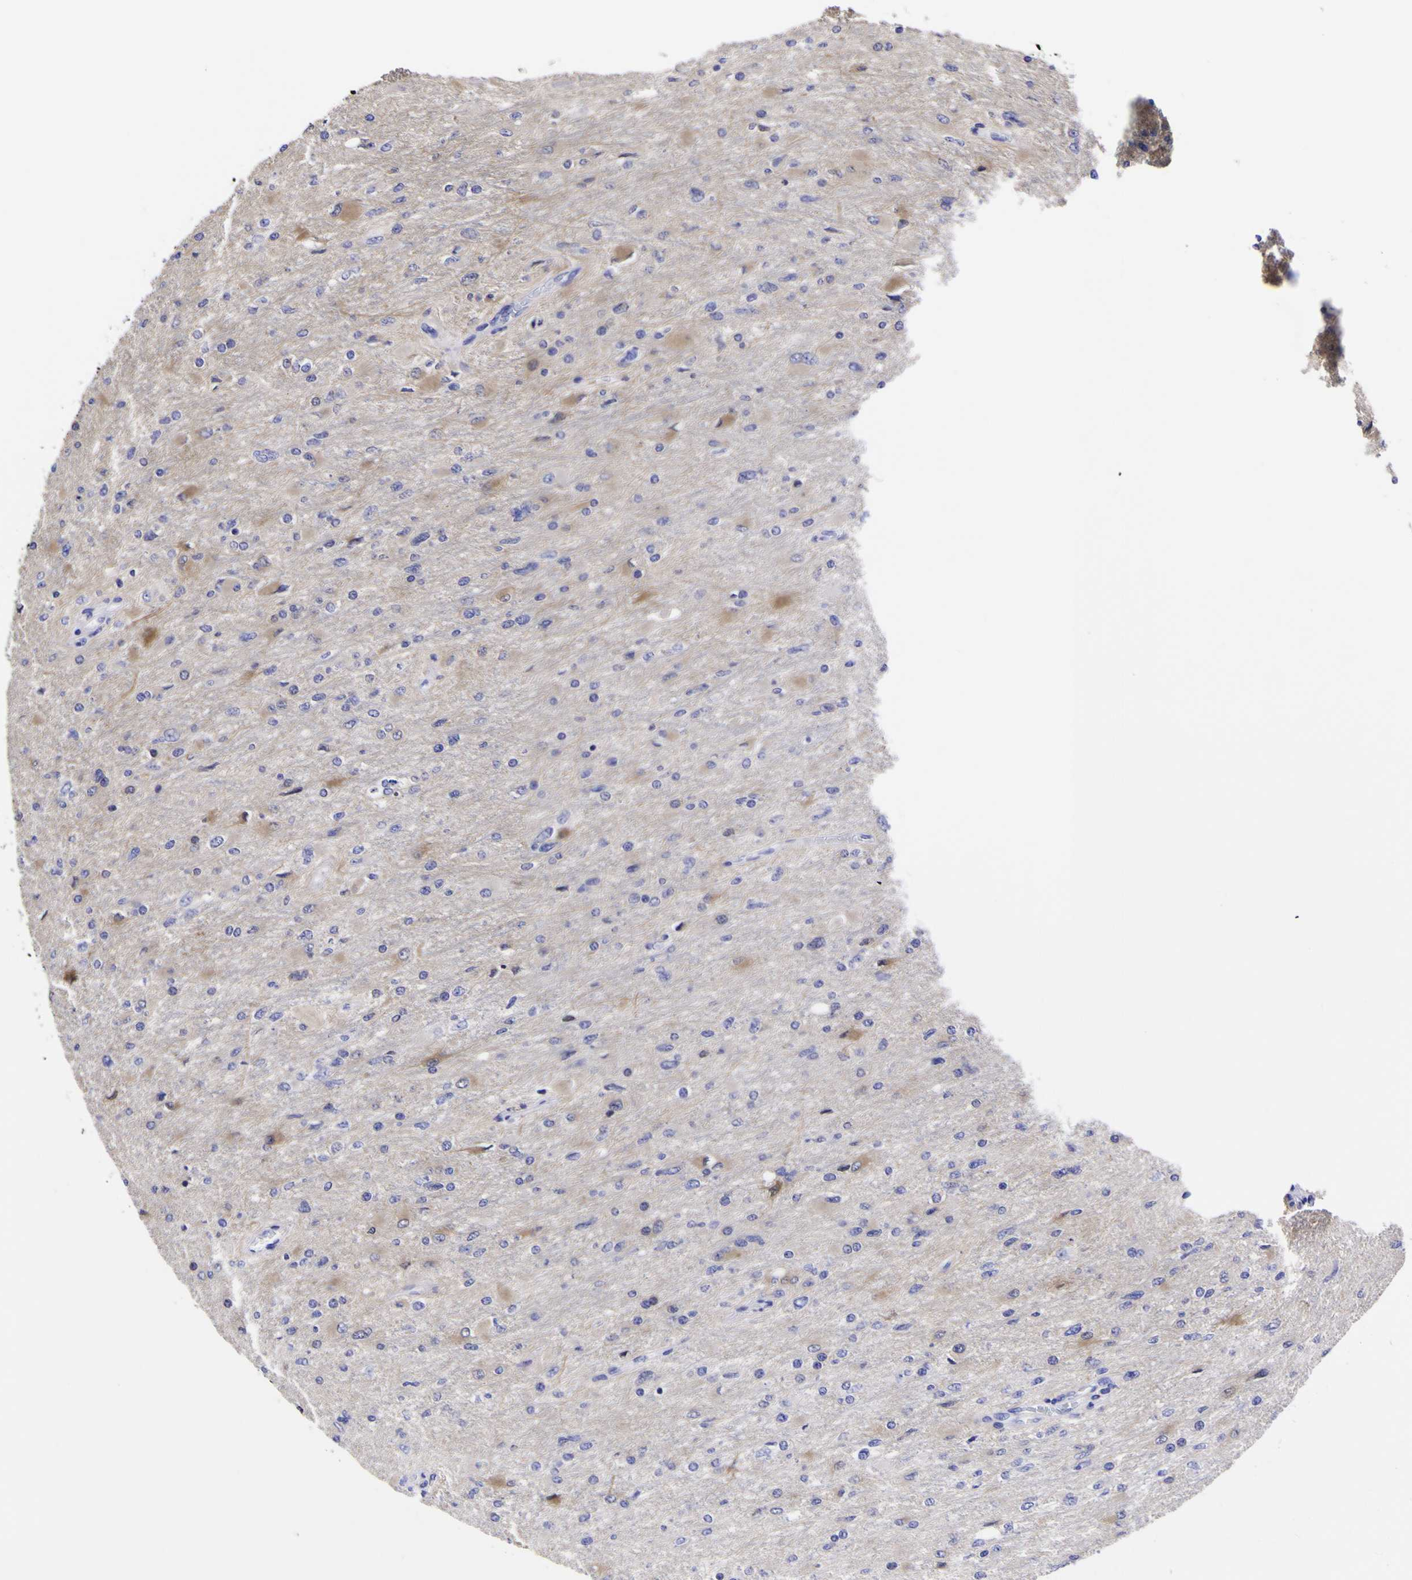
{"staining": {"intensity": "negative", "quantity": "none", "location": "none"}, "tissue": "glioma", "cell_type": "Tumor cells", "image_type": "cancer", "snomed": [{"axis": "morphology", "description": "Glioma, malignant, High grade"}, {"axis": "topography", "description": "Cerebral cortex"}], "caption": "Immunohistochemical staining of human glioma reveals no significant staining in tumor cells. The staining was performed using DAB to visualize the protein expression in brown, while the nuclei were stained in blue with hematoxylin (Magnification: 20x).", "gene": "MAPK14", "patient": {"sex": "female", "age": 36}}